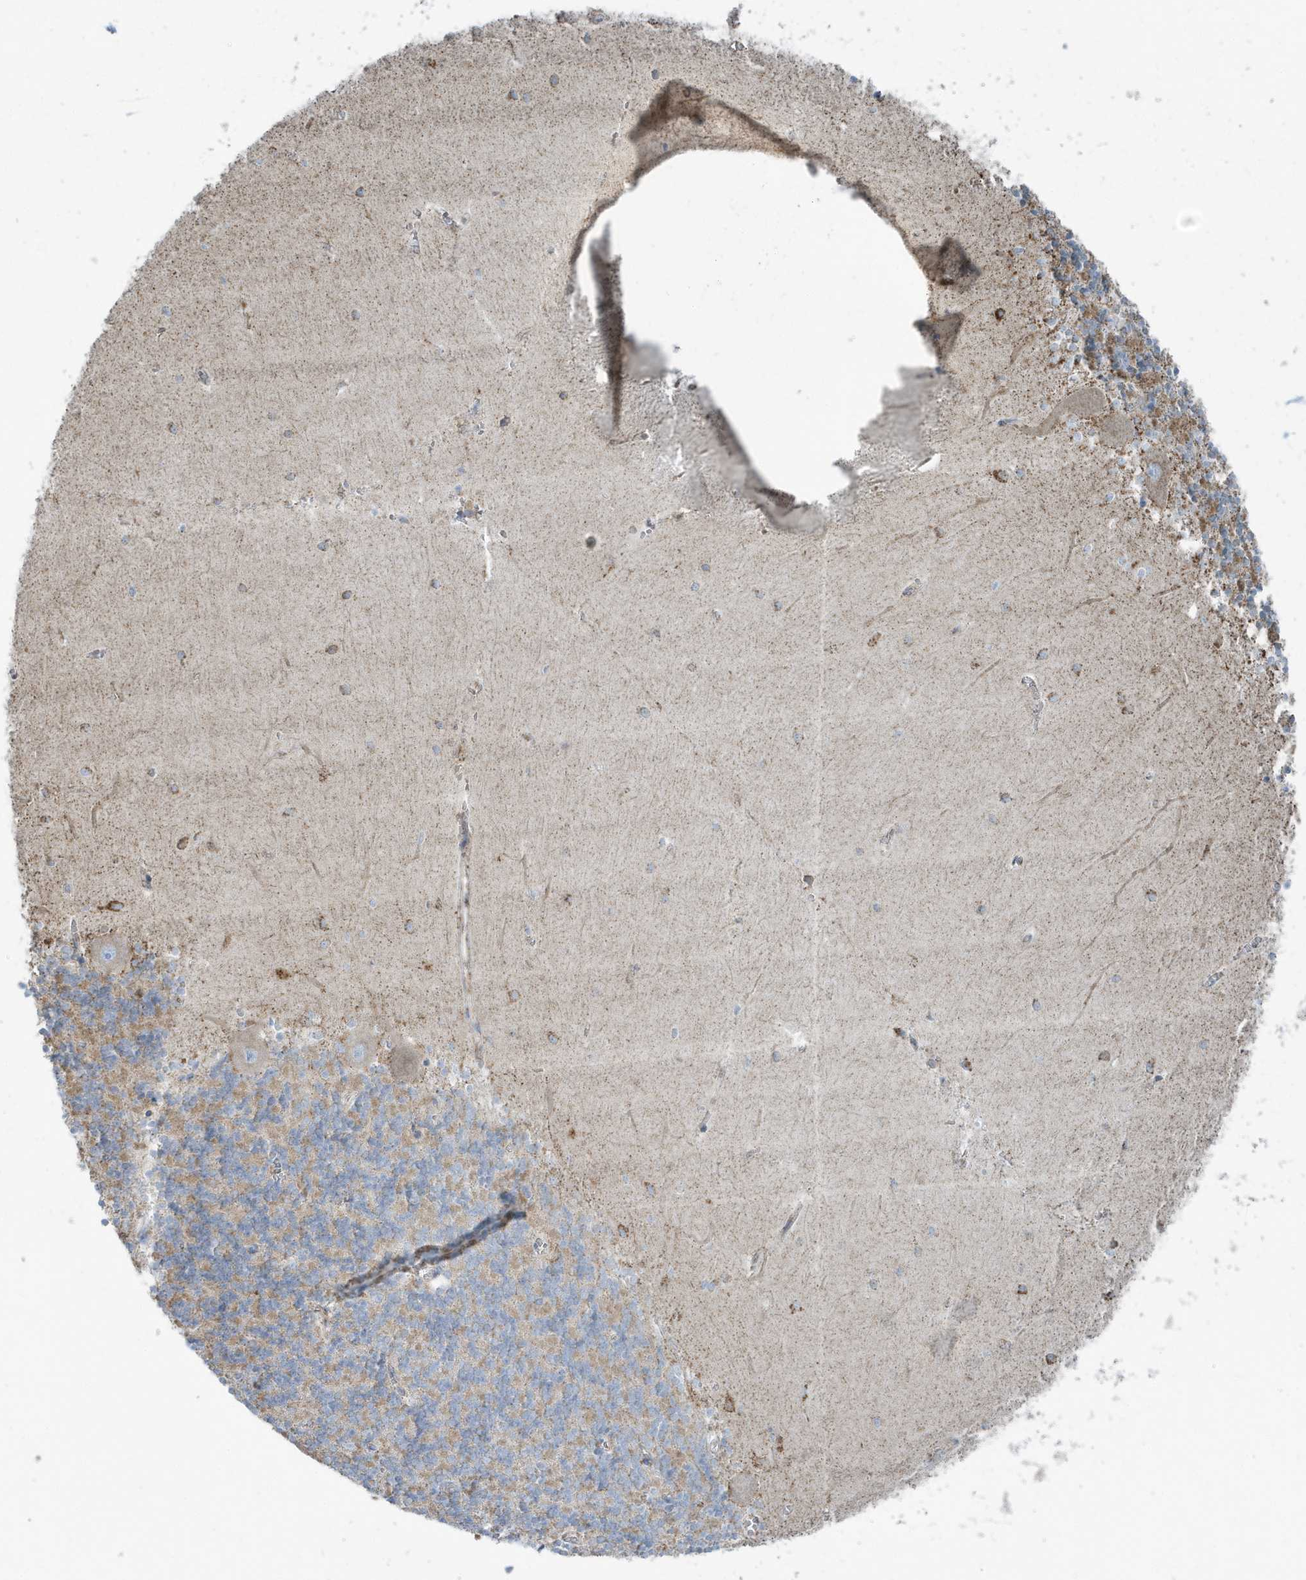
{"staining": {"intensity": "moderate", "quantity": "25%-75%", "location": "cytoplasmic/membranous"}, "tissue": "cerebellum", "cell_type": "Cells in granular layer", "image_type": "normal", "snomed": [{"axis": "morphology", "description": "Normal tissue, NOS"}, {"axis": "topography", "description": "Cerebellum"}], "caption": "Approximately 25%-75% of cells in granular layer in benign cerebellum display moderate cytoplasmic/membranous protein expression as visualized by brown immunohistochemical staining.", "gene": "RAB11FIP3", "patient": {"sex": "male", "age": 37}}